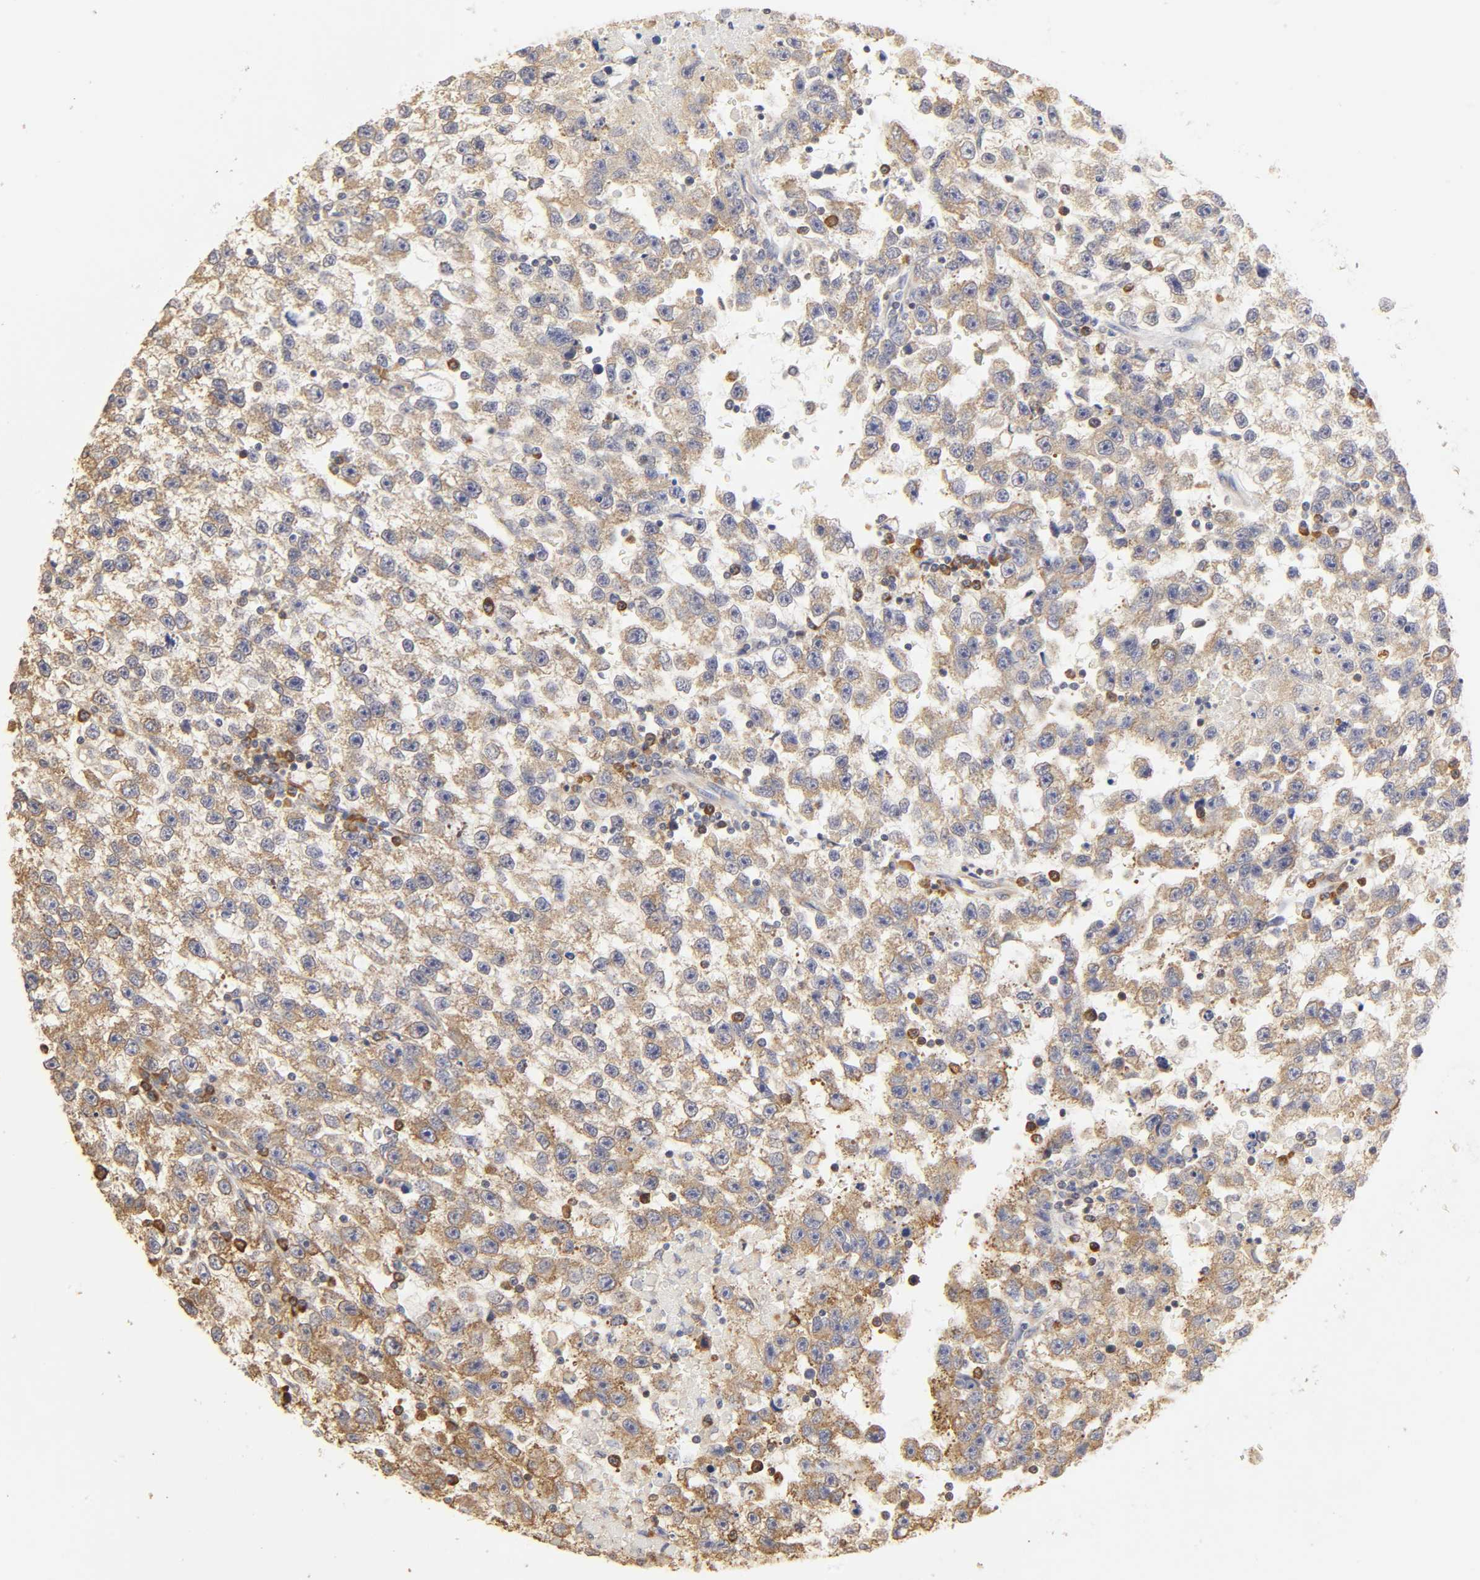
{"staining": {"intensity": "strong", "quantity": ">75%", "location": "cytoplasmic/membranous"}, "tissue": "testis cancer", "cell_type": "Tumor cells", "image_type": "cancer", "snomed": [{"axis": "morphology", "description": "Seminoma, NOS"}, {"axis": "topography", "description": "Testis"}], "caption": "IHC histopathology image of neoplastic tissue: seminoma (testis) stained using IHC shows high levels of strong protein expression localized specifically in the cytoplasmic/membranous of tumor cells, appearing as a cytoplasmic/membranous brown color.", "gene": "RPL14", "patient": {"sex": "male", "age": 33}}